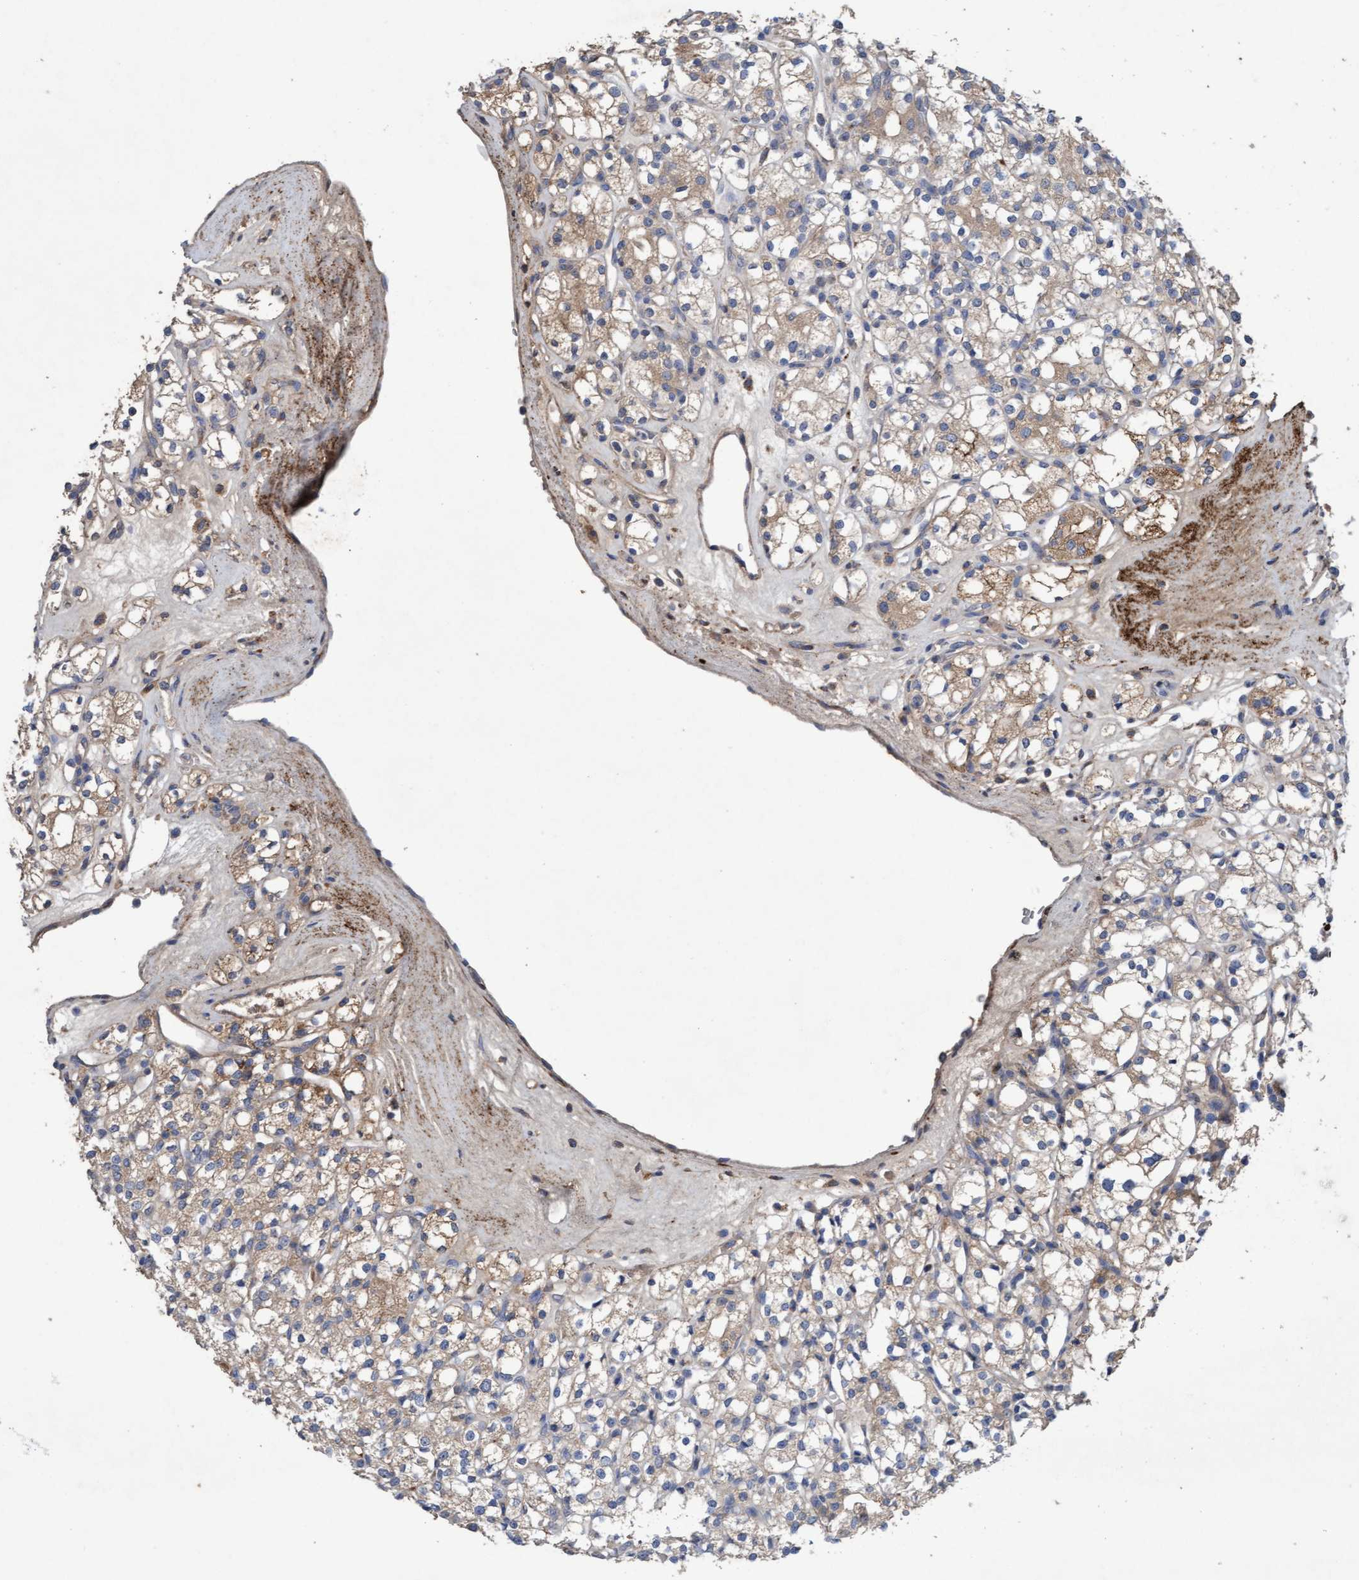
{"staining": {"intensity": "weak", "quantity": "<25%", "location": "cytoplasmic/membranous"}, "tissue": "renal cancer", "cell_type": "Tumor cells", "image_type": "cancer", "snomed": [{"axis": "morphology", "description": "Adenocarcinoma, NOS"}, {"axis": "topography", "description": "Kidney"}], "caption": "DAB immunohistochemical staining of human adenocarcinoma (renal) exhibits no significant expression in tumor cells.", "gene": "DDHD2", "patient": {"sex": "male", "age": 77}}